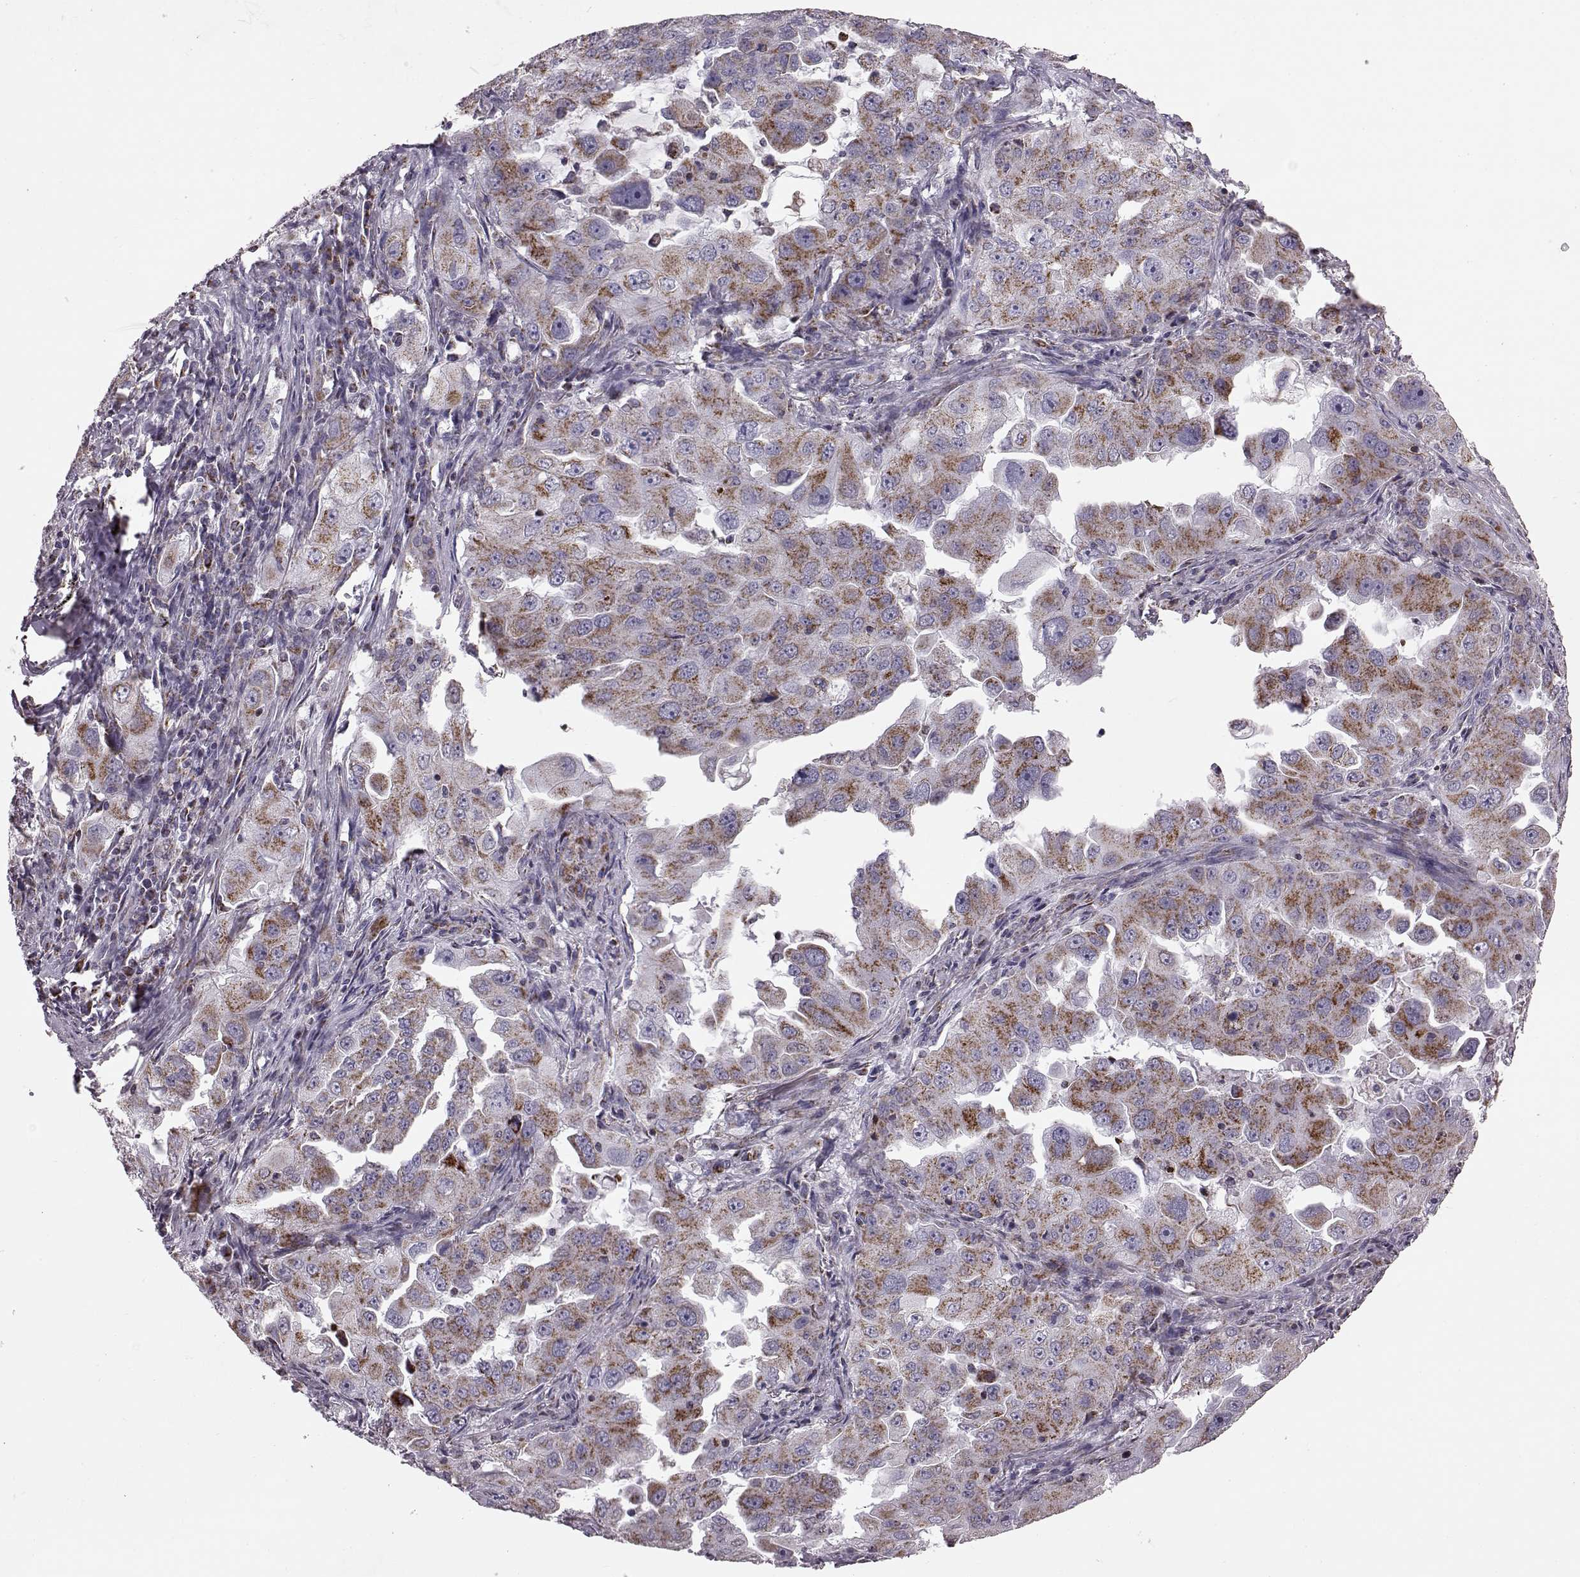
{"staining": {"intensity": "moderate", "quantity": ">75%", "location": "cytoplasmic/membranous"}, "tissue": "lung cancer", "cell_type": "Tumor cells", "image_type": "cancer", "snomed": [{"axis": "morphology", "description": "Adenocarcinoma, NOS"}, {"axis": "topography", "description": "Lung"}], "caption": "DAB immunohistochemical staining of human lung cancer reveals moderate cytoplasmic/membranous protein expression in about >75% of tumor cells.", "gene": "ATP5MF", "patient": {"sex": "female", "age": 61}}